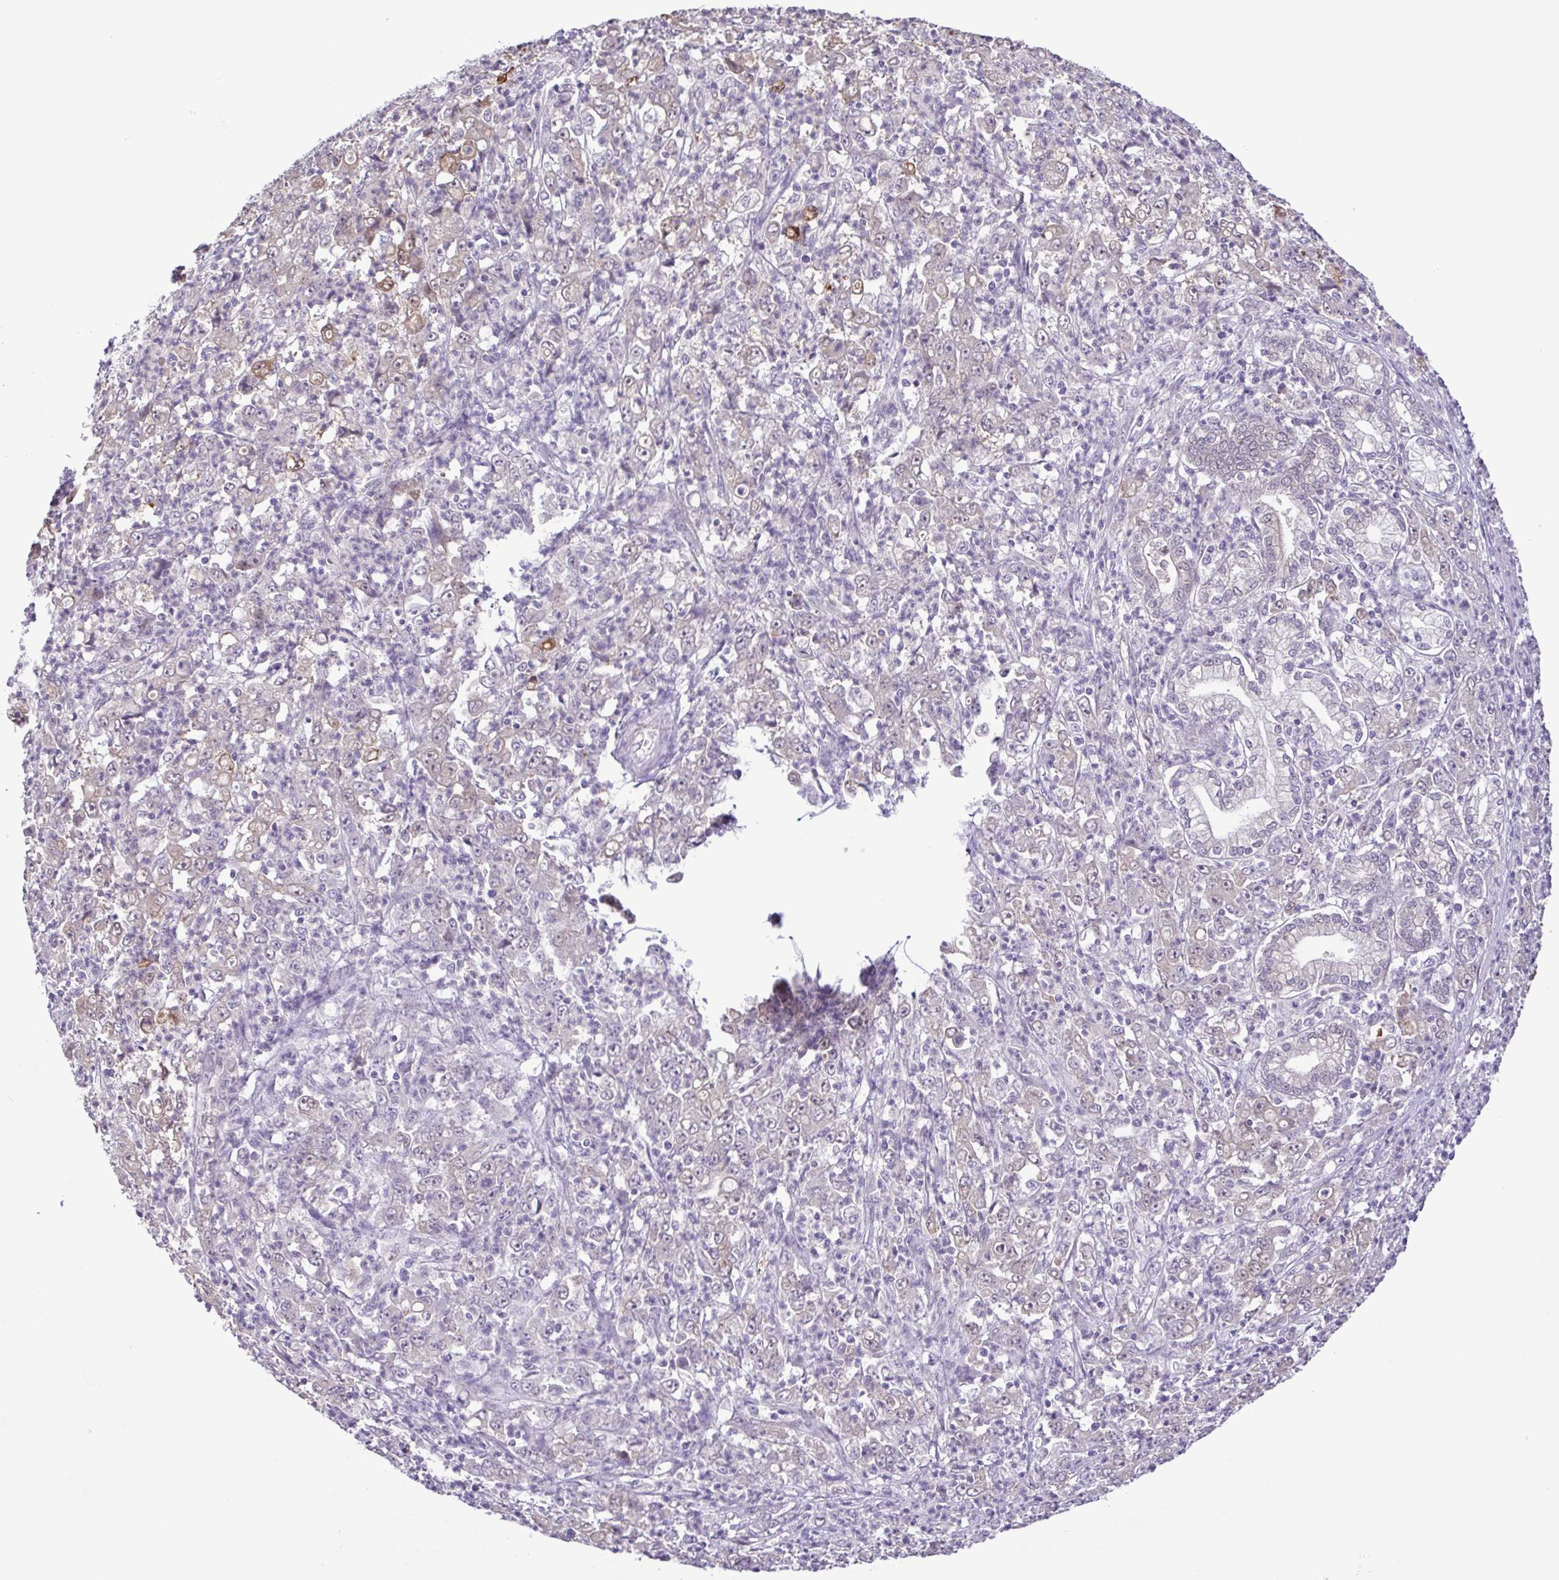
{"staining": {"intensity": "weak", "quantity": "<25%", "location": "cytoplasmic/membranous,nuclear"}, "tissue": "stomach cancer", "cell_type": "Tumor cells", "image_type": "cancer", "snomed": [{"axis": "morphology", "description": "Adenocarcinoma, NOS"}, {"axis": "topography", "description": "Stomach, lower"}], "caption": "This is an immunohistochemistry photomicrograph of stomach cancer. There is no staining in tumor cells.", "gene": "IL1RN", "patient": {"sex": "female", "age": 71}}